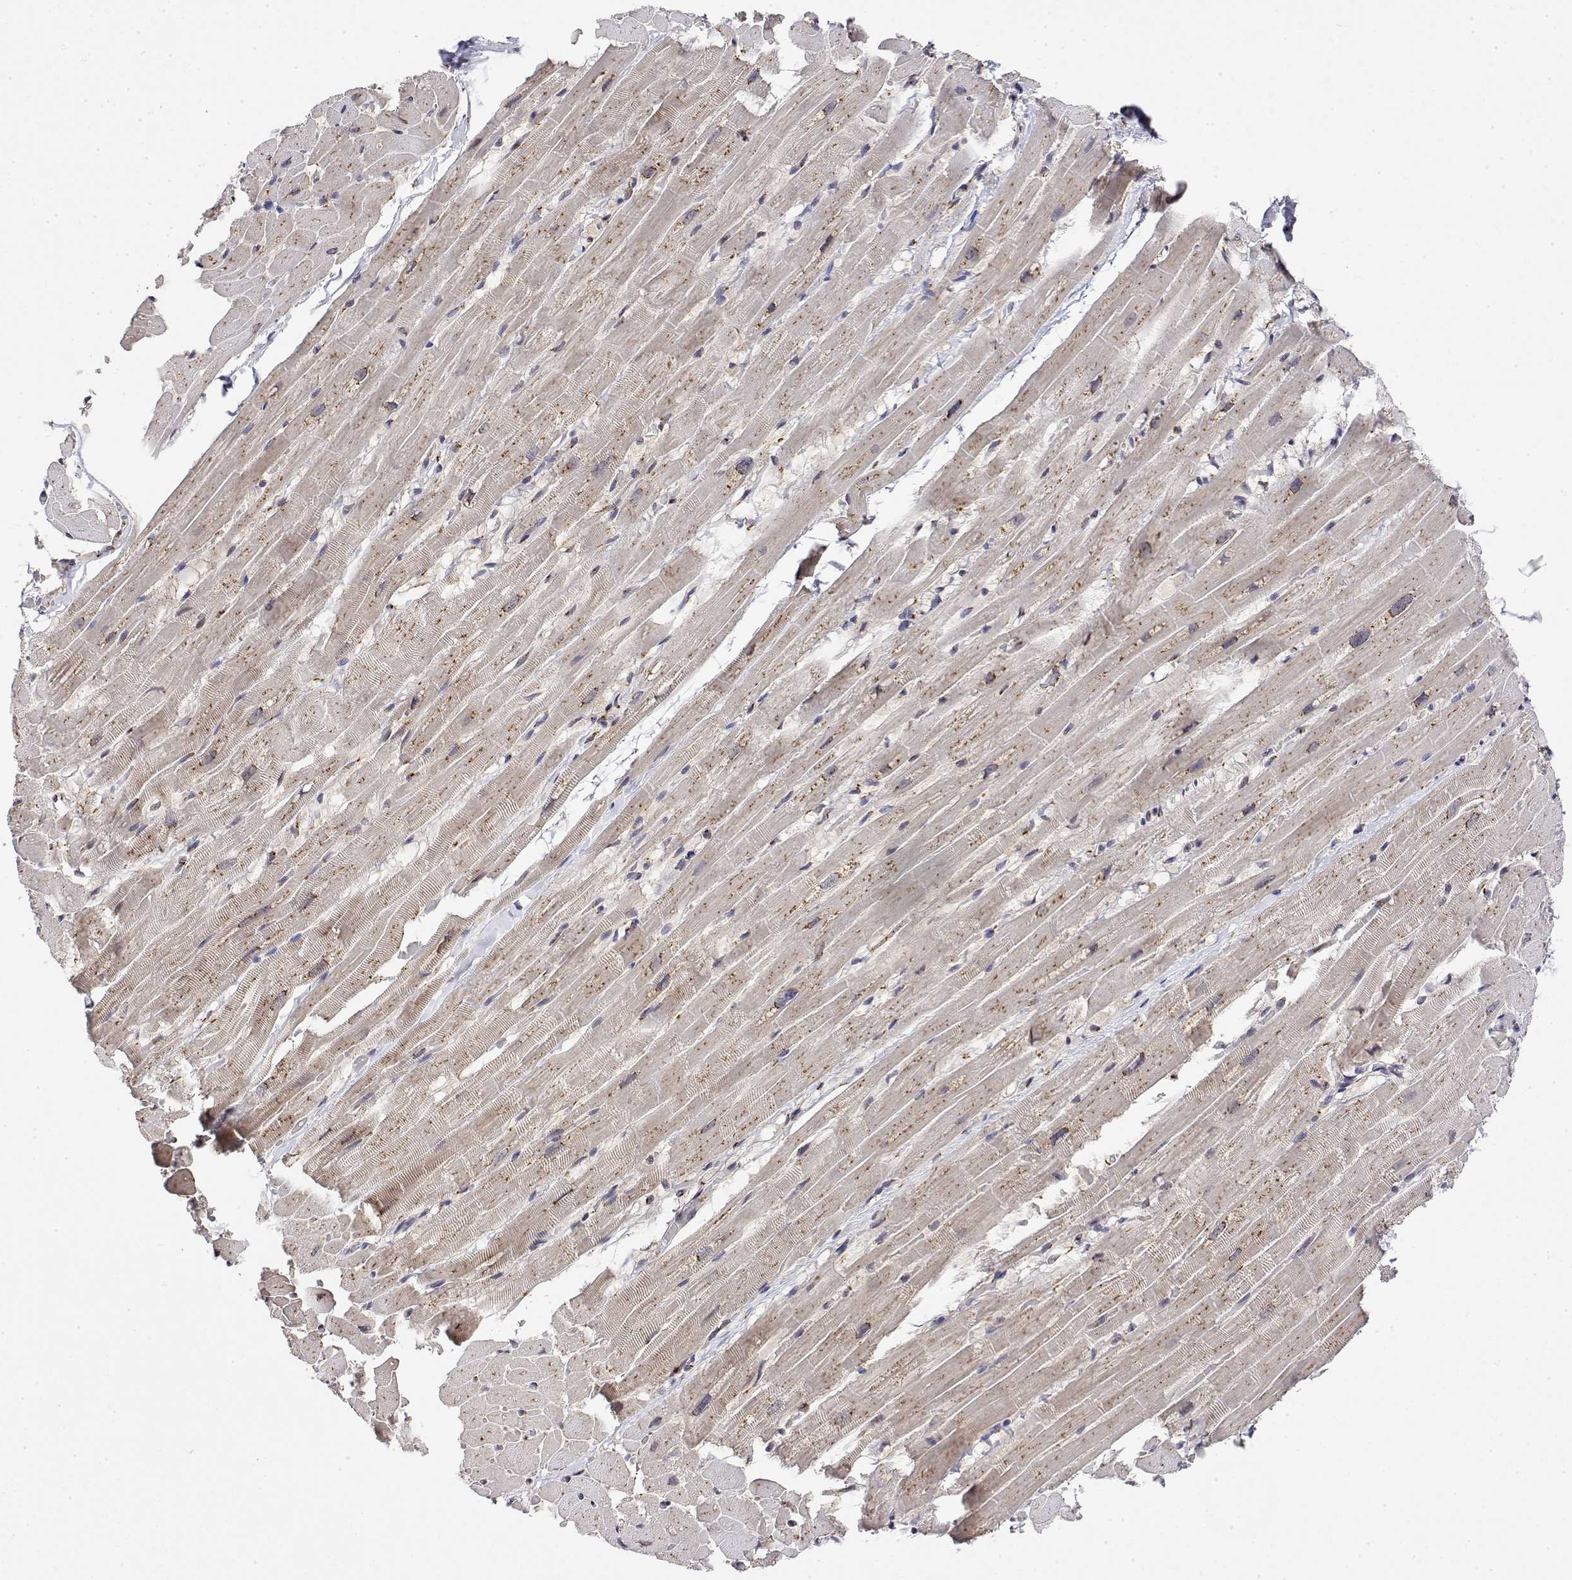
{"staining": {"intensity": "moderate", "quantity": "25%-75%", "location": "cytoplasmic/membranous"}, "tissue": "heart muscle", "cell_type": "Cardiomyocytes", "image_type": "normal", "snomed": [{"axis": "morphology", "description": "Normal tissue, NOS"}, {"axis": "topography", "description": "Heart"}], "caption": "An immunohistochemistry image of benign tissue is shown. Protein staining in brown shows moderate cytoplasmic/membranous positivity in heart muscle within cardiomyocytes. Nuclei are stained in blue.", "gene": "YIPF3", "patient": {"sex": "male", "age": 37}}